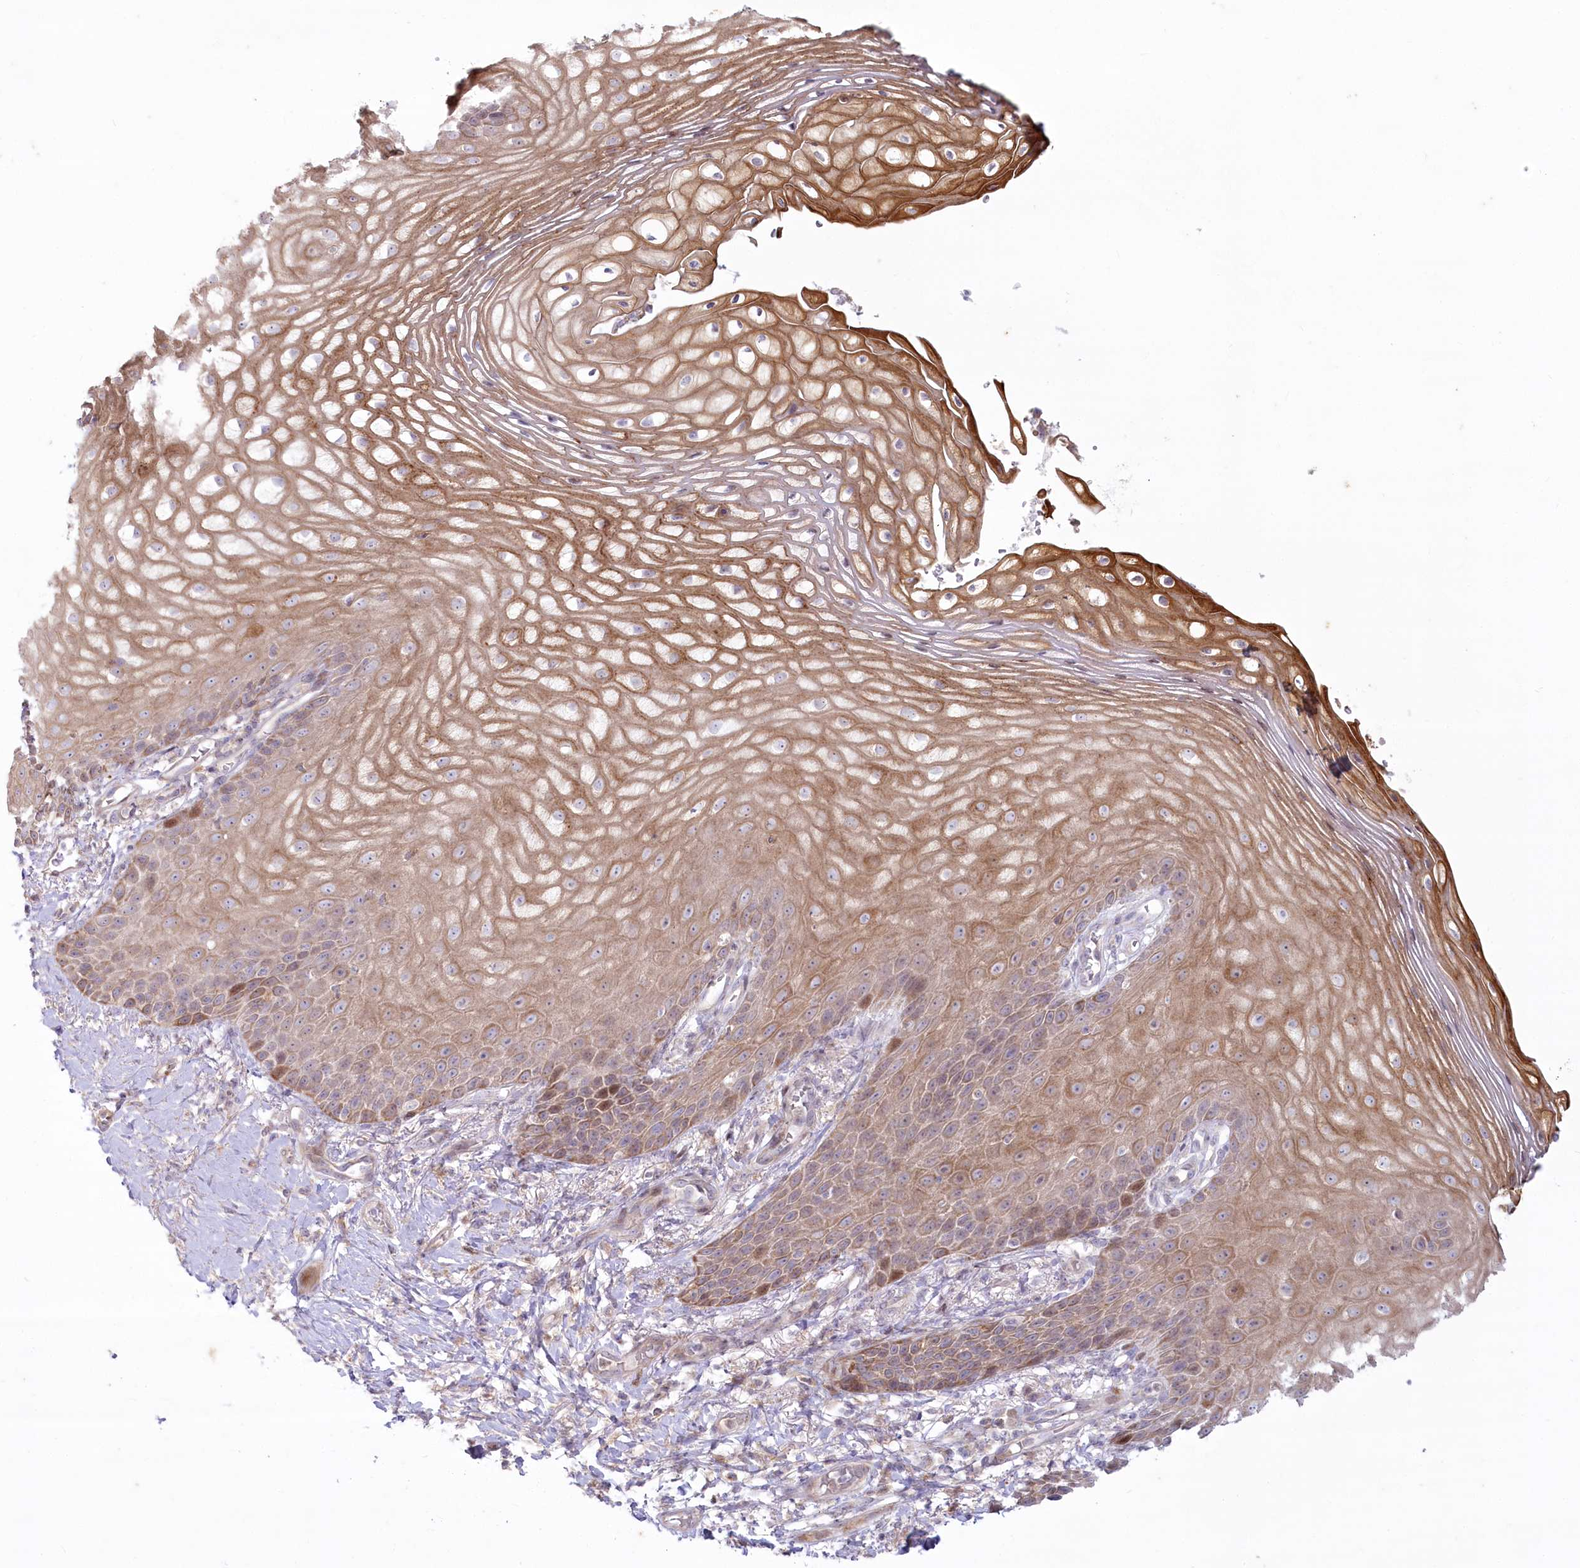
{"staining": {"intensity": "moderate", "quantity": ">75%", "location": "cytoplasmic/membranous"}, "tissue": "vagina", "cell_type": "Squamous epithelial cells", "image_type": "normal", "snomed": [{"axis": "morphology", "description": "Normal tissue, NOS"}, {"axis": "topography", "description": "Vagina"}], "caption": "Moderate cytoplasmic/membranous staining for a protein is seen in approximately >75% of squamous epithelial cells of unremarkable vagina using immunohistochemistry (IHC).", "gene": "MTG1", "patient": {"sex": "female", "age": 60}}